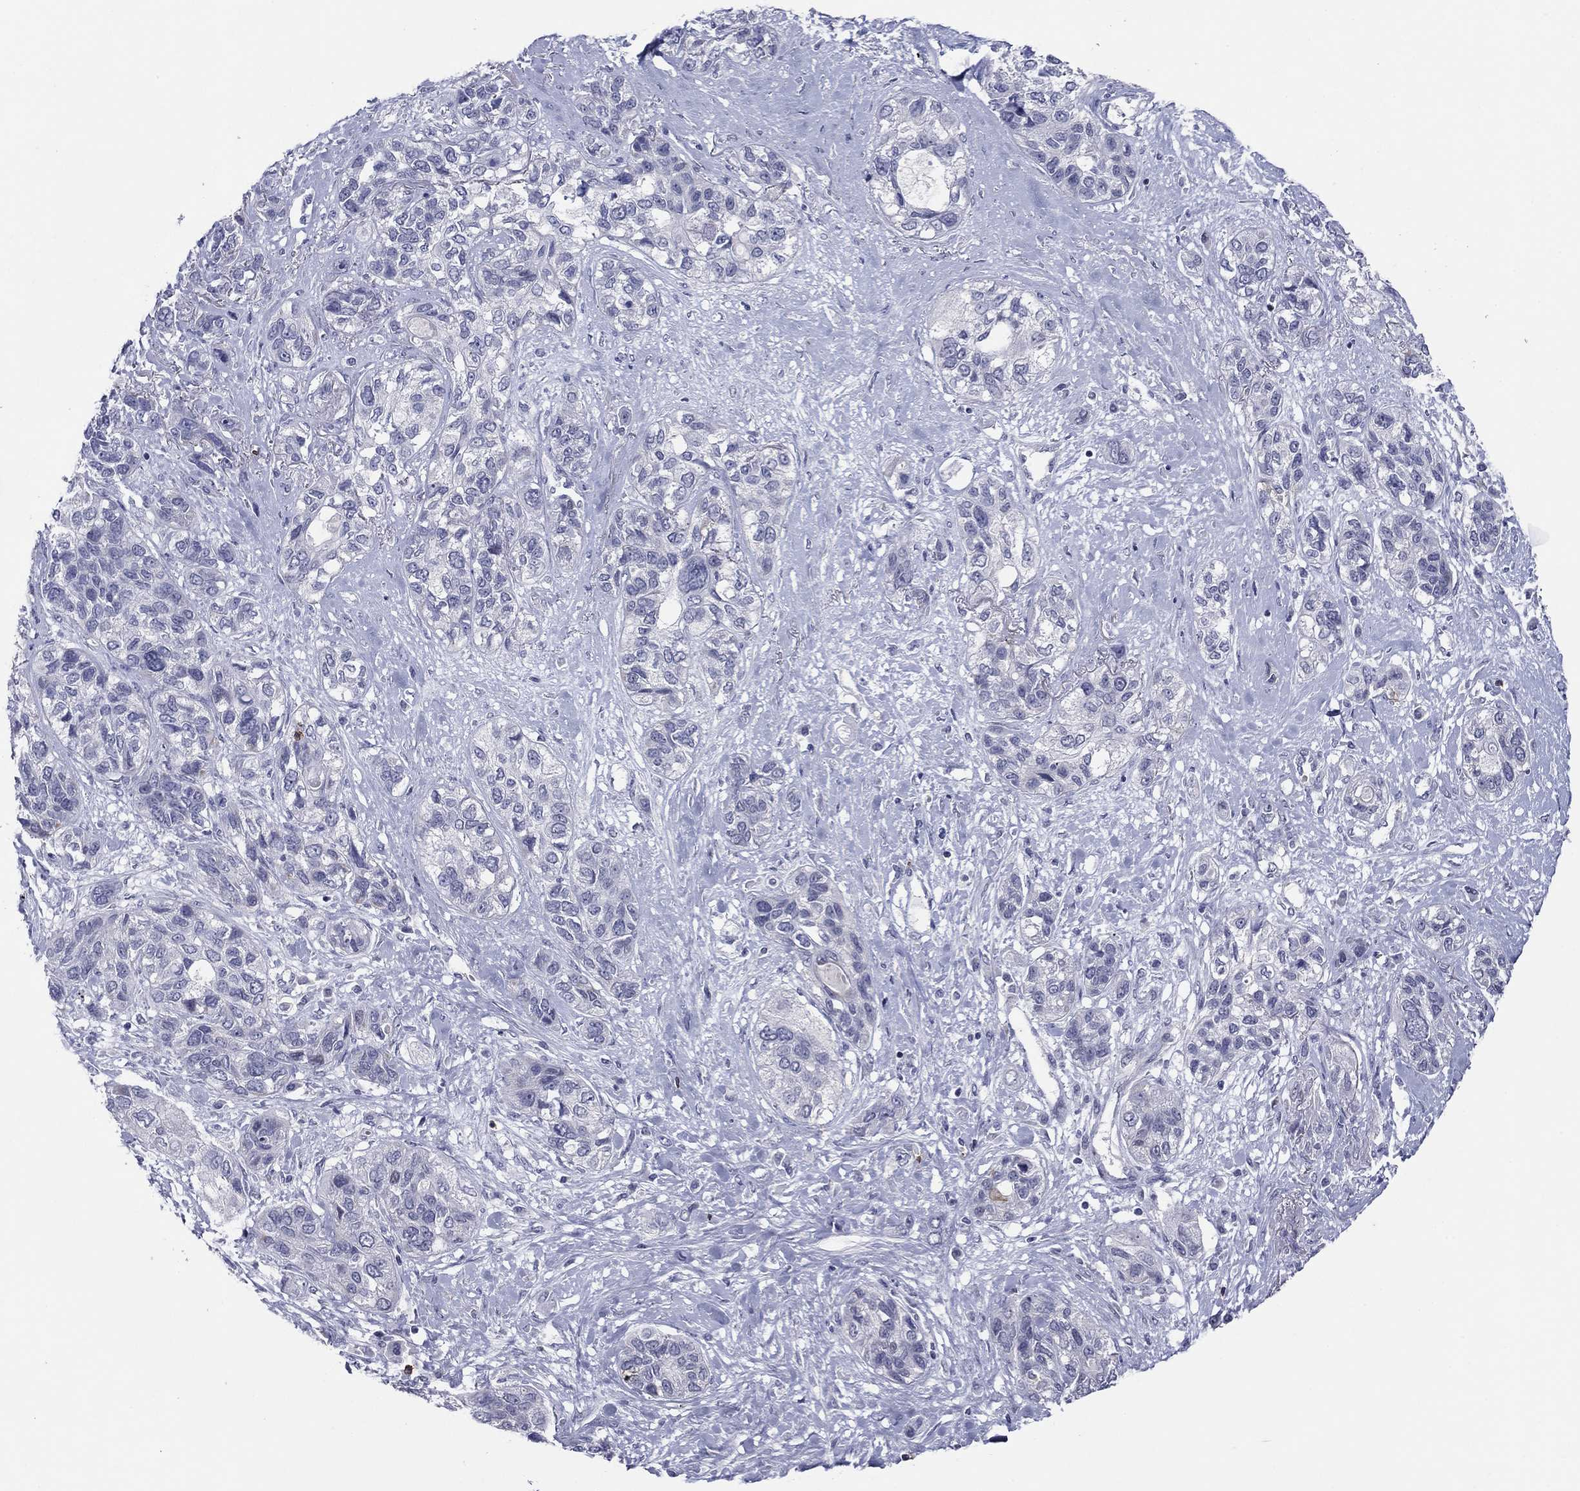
{"staining": {"intensity": "negative", "quantity": "none", "location": "none"}, "tissue": "lung cancer", "cell_type": "Tumor cells", "image_type": "cancer", "snomed": [{"axis": "morphology", "description": "Squamous cell carcinoma, NOS"}, {"axis": "topography", "description": "Lung"}], "caption": "Immunohistochemical staining of lung cancer (squamous cell carcinoma) displays no significant staining in tumor cells. (DAB IHC, high magnification).", "gene": "ITGAE", "patient": {"sex": "female", "age": 70}}